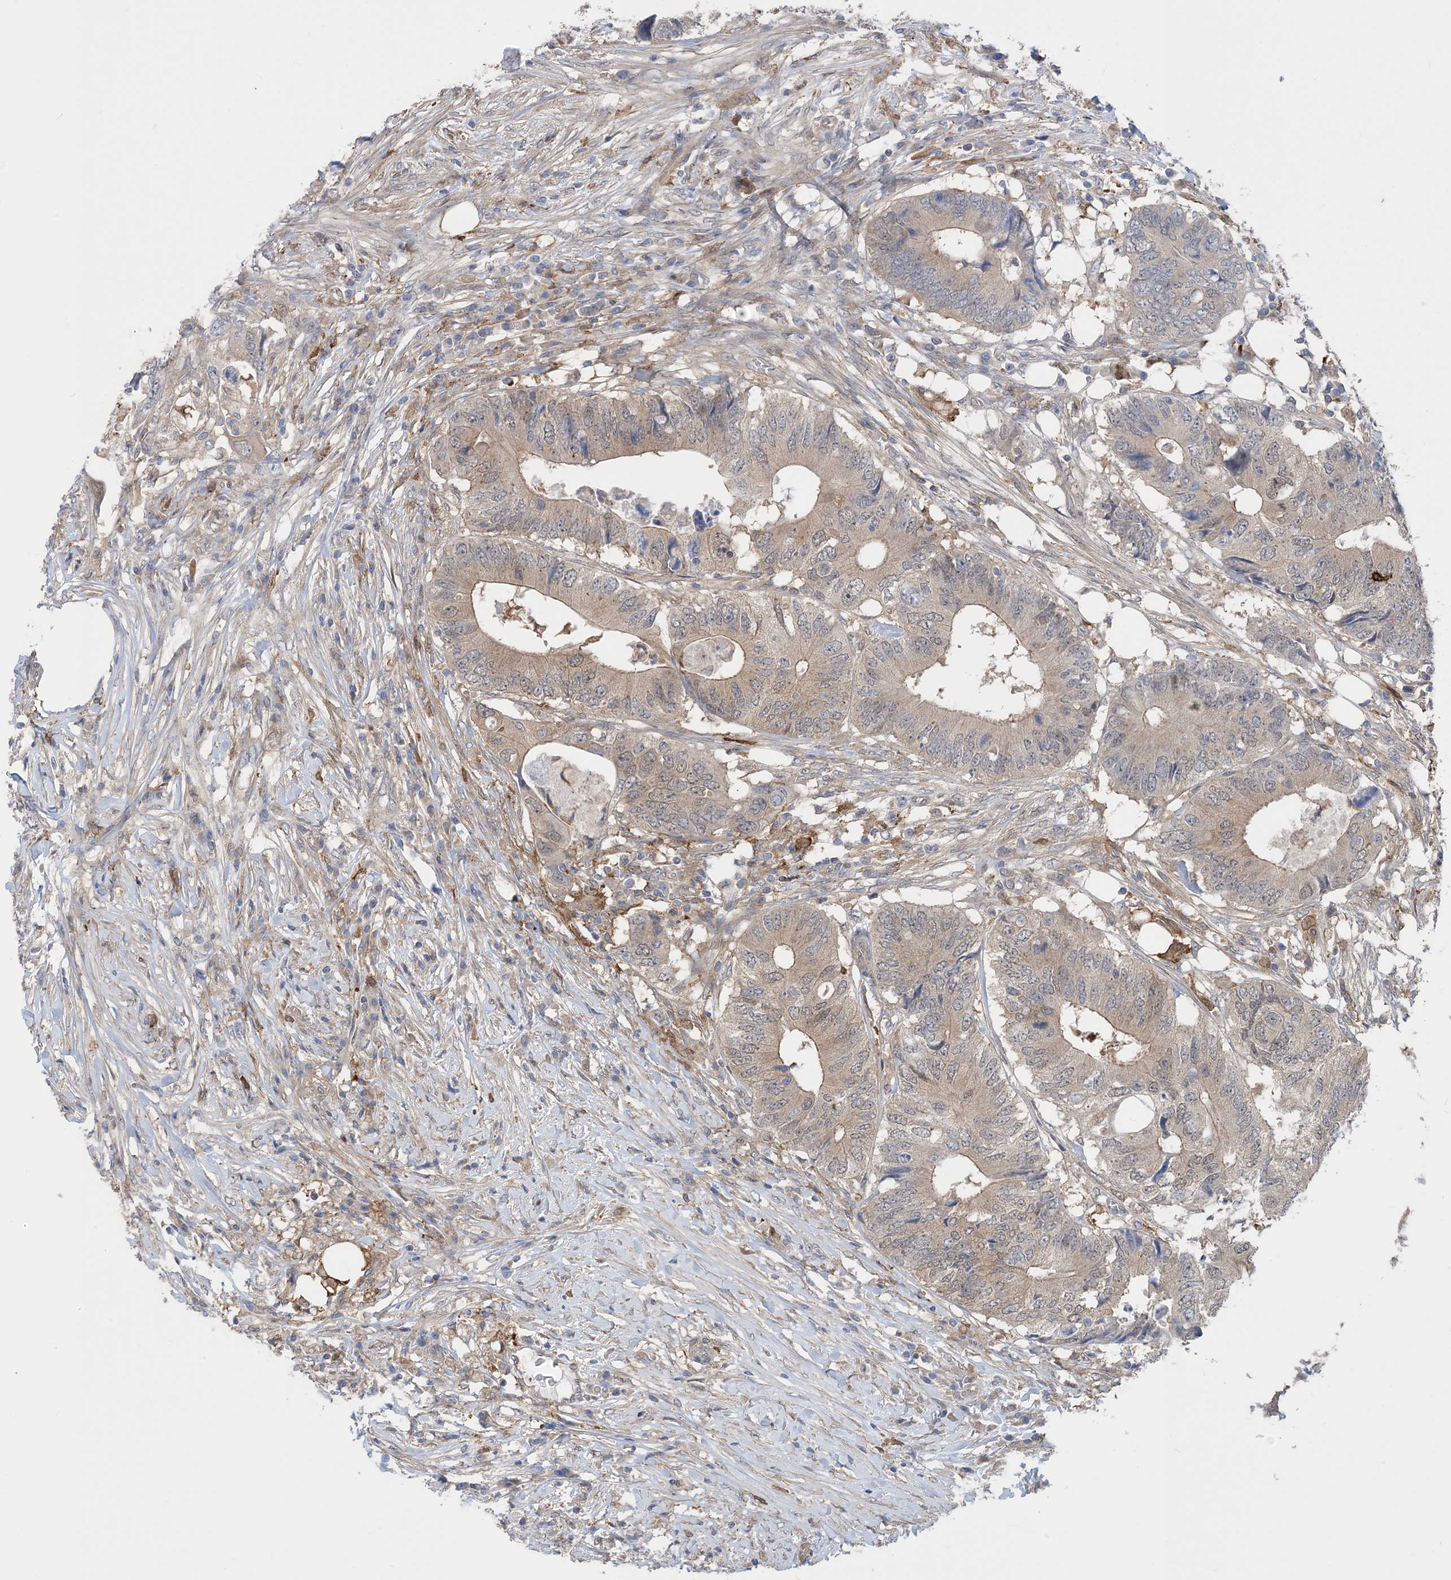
{"staining": {"intensity": "weak", "quantity": "25%-75%", "location": "cytoplasmic/membranous"}, "tissue": "colorectal cancer", "cell_type": "Tumor cells", "image_type": "cancer", "snomed": [{"axis": "morphology", "description": "Adenocarcinoma, NOS"}, {"axis": "topography", "description": "Colon"}], "caption": "Tumor cells exhibit low levels of weak cytoplasmic/membranous staining in about 25%-75% of cells in human colorectal adenocarcinoma. The staining was performed using DAB, with brown indicating positive protein expression. Nuclei are stained blue with hematoxylin.", "gene": "HS1BP3", "patient": {"sex": "male", "age": 71}}